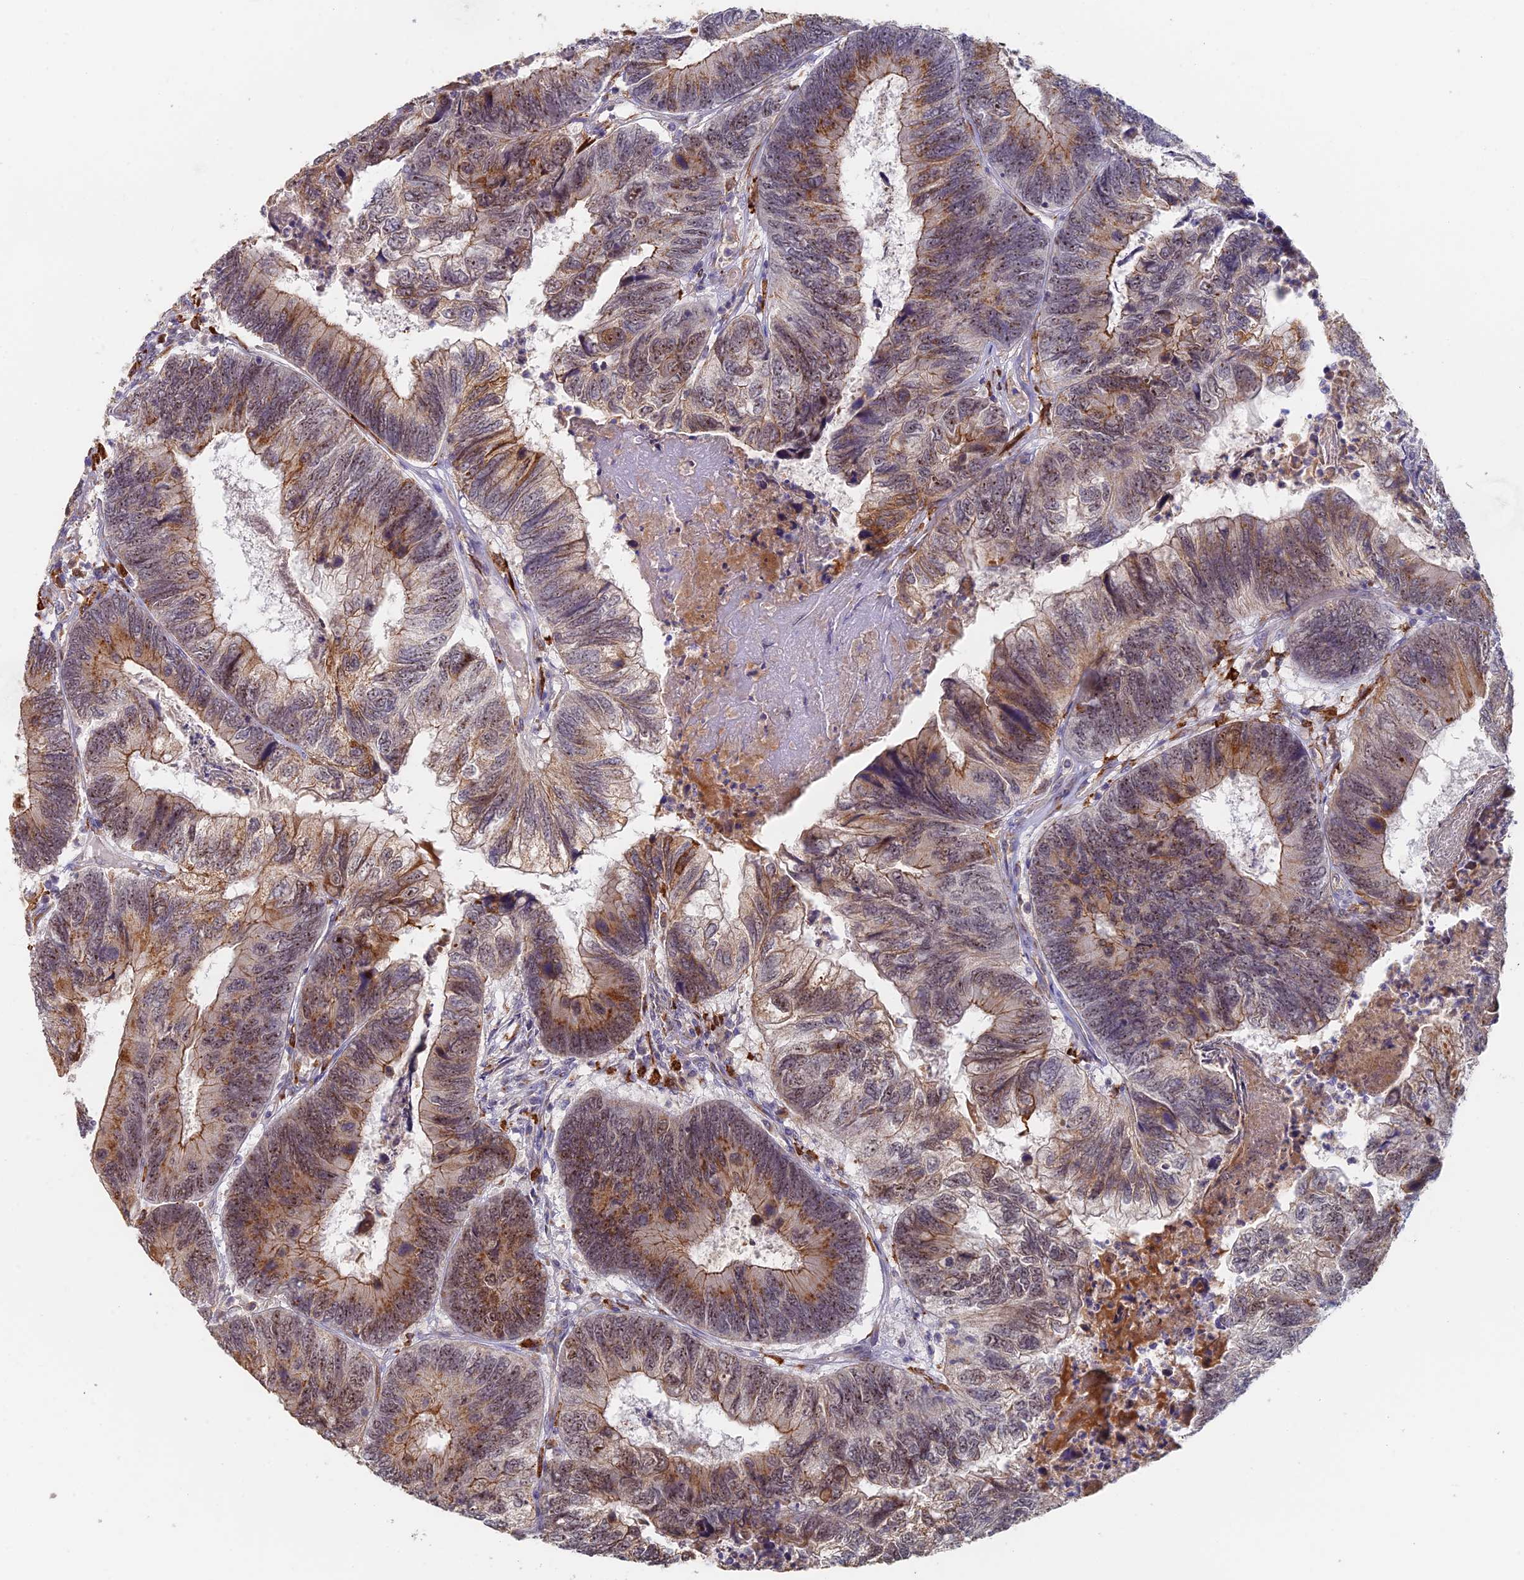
{"staining": {"intensity": "moderate", "quantity": ">75%", "location": "cytoplasmic/membranous,nuclear"}, "tissue": "colorectal cancer", "cell_type": "Tumor cells", "image_type": "cancer", "snomed": [{"axis": "morphology", "description": "Adenocarcinoma, NOS"}, {"axis": "topography", "description": "Colon"}], "caption": "Approximately >75% of tumor cells in colorectal cancer (adenocarcinoma) exhibit moderate cytoplasmic/membranous and nuclear protein positivity as visualized by brown immunohistochemical staining.", "gene": "GPATCH1", "patient": {"sex": "female", "age": 67}}